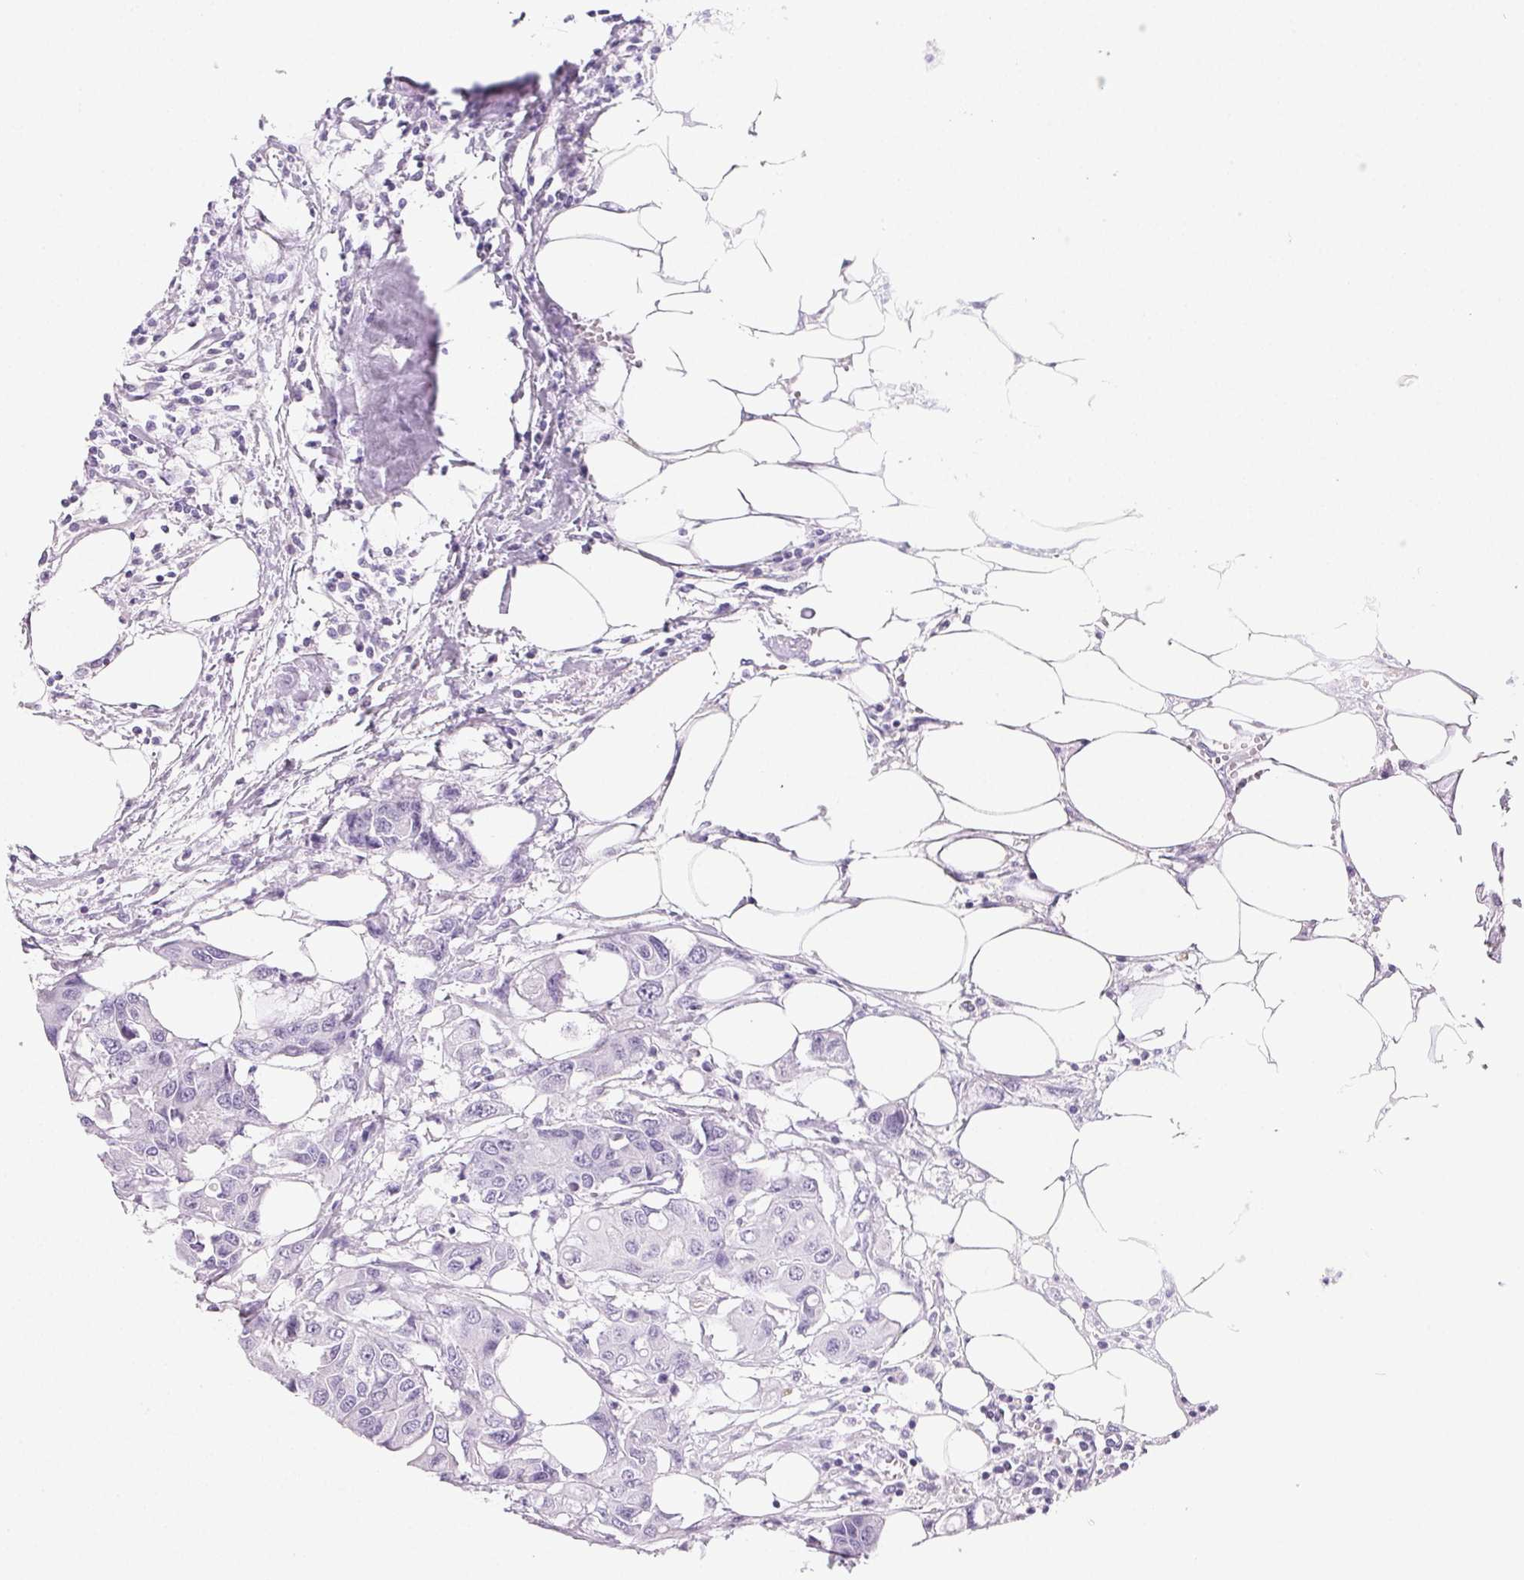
{"staining": {"intensity": "negative", "quantity": "none", "location": "none"}, "tissue": "colorectal cancer", "cell_type": "Tumor cells", "image_type": "cancer", "snomed": [{"axis": "morphology", "description": "Adenocarcinoma, NOS"}, {"axis": "topography", "description": "Colon"}], "caption": "This micrograph is of colorectal cancer (adenocarcinoma) stained with IHC to label a protein in brown with the nuclei are counter-stained blue. There is no staining in tumor cells. (Brightfield microscopy of DAB (3,3'-diaminobenzidine) IHC at high magnification).", "gene": "PRSS3", "patient": {"sex": "male", "age": 77}}